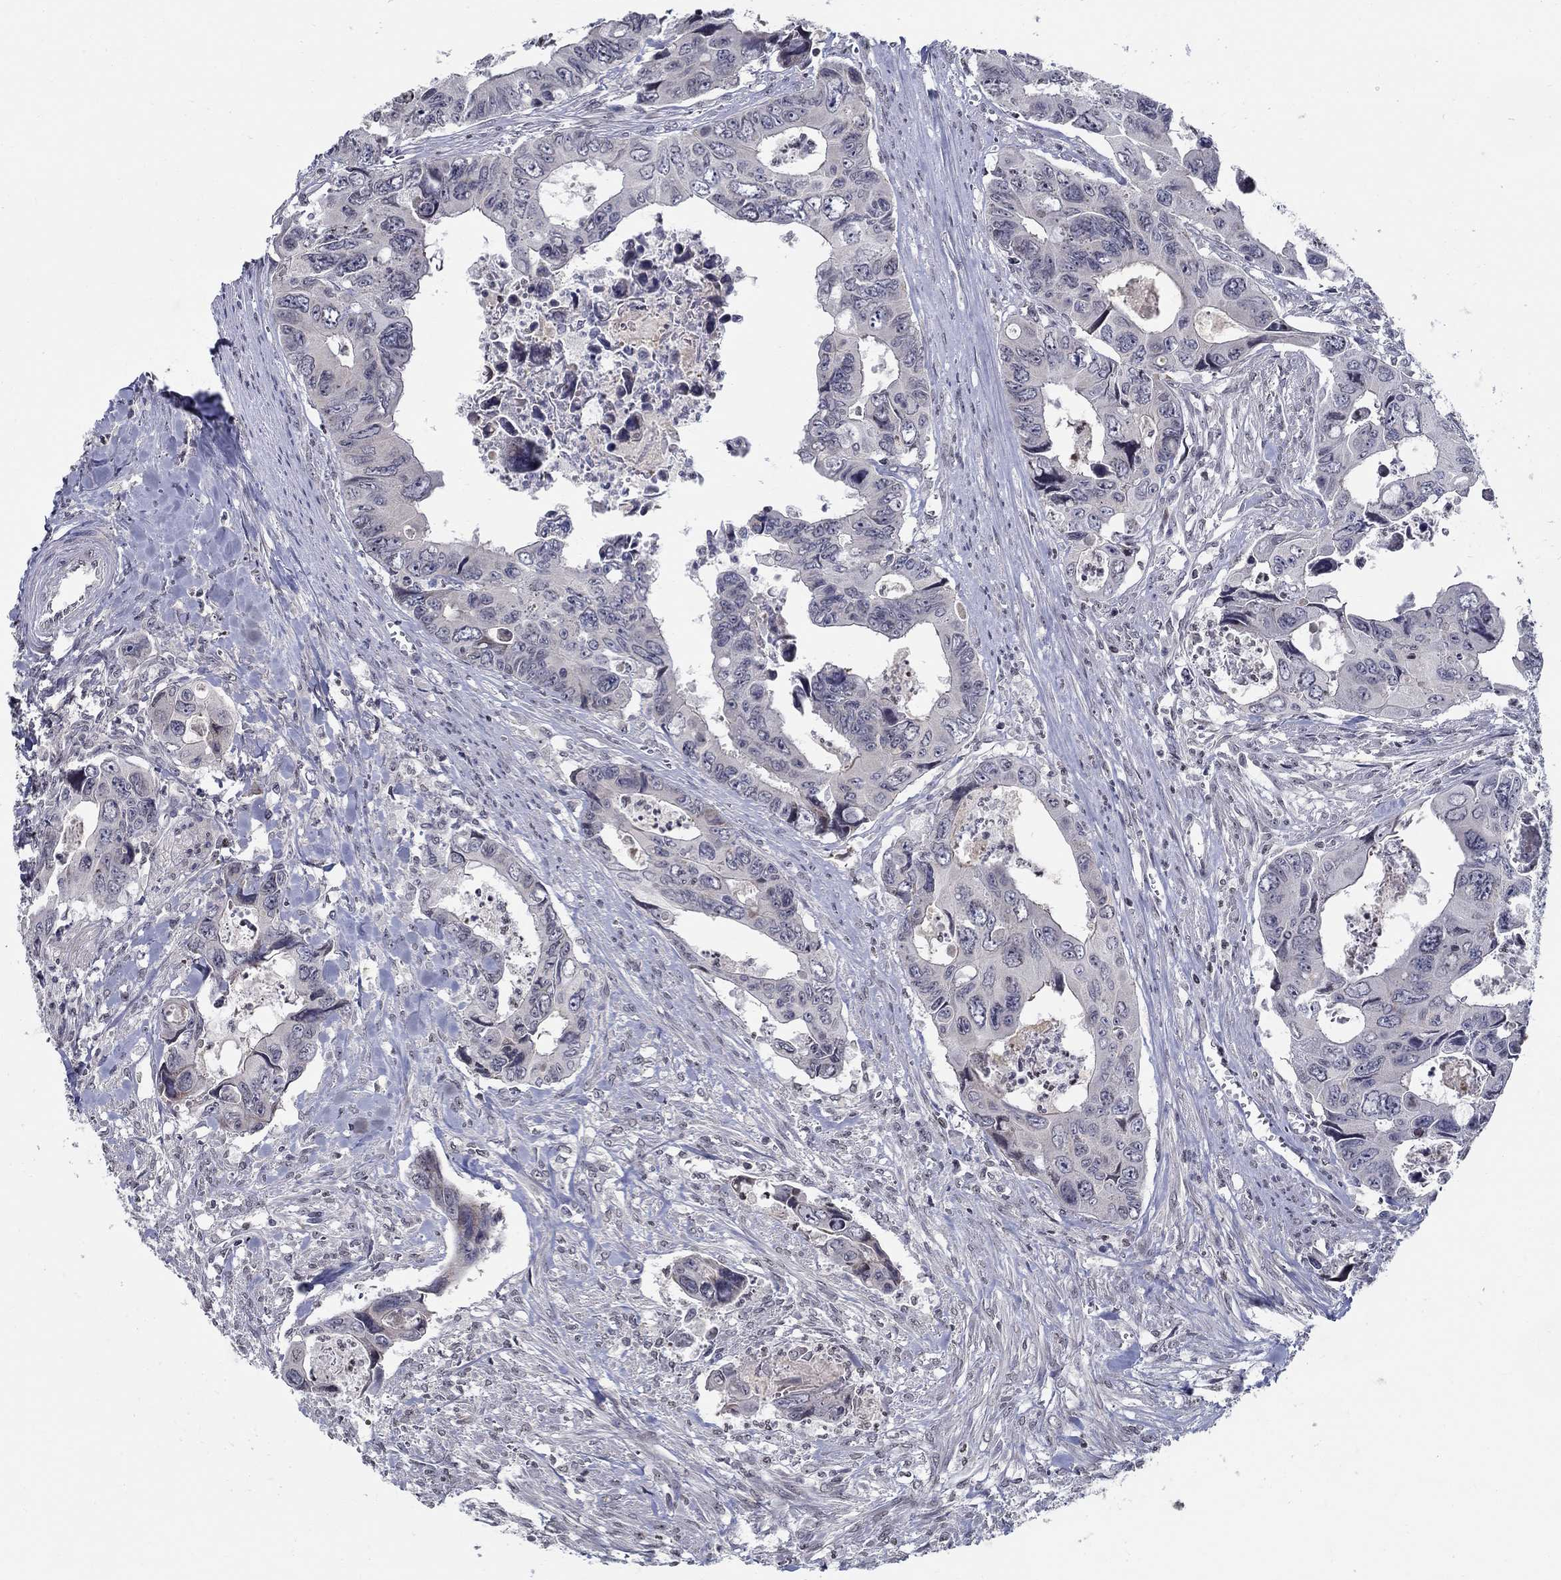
{"staining": {"intensity": "negative", "quantity": "none", "location": "none"}, "tissue": "colorectal cancer", "cell_type": "Tumor cells", "image_type": "cancer", "snomed": [{"axis": "morphology", "description": "Adenocarcinoma, NOS"}, {"axis": "topography", "description": "Rectum"}], "caption": "Tumor cells show no significant positivity in colorectal cancer (adenocarcinoma). (DAB immunohistochemistry (IHC) visualized using brightfield microscopy, high magnification).", "gene": "C16orf46", "patient": {"sex": "male", "age": 62}}